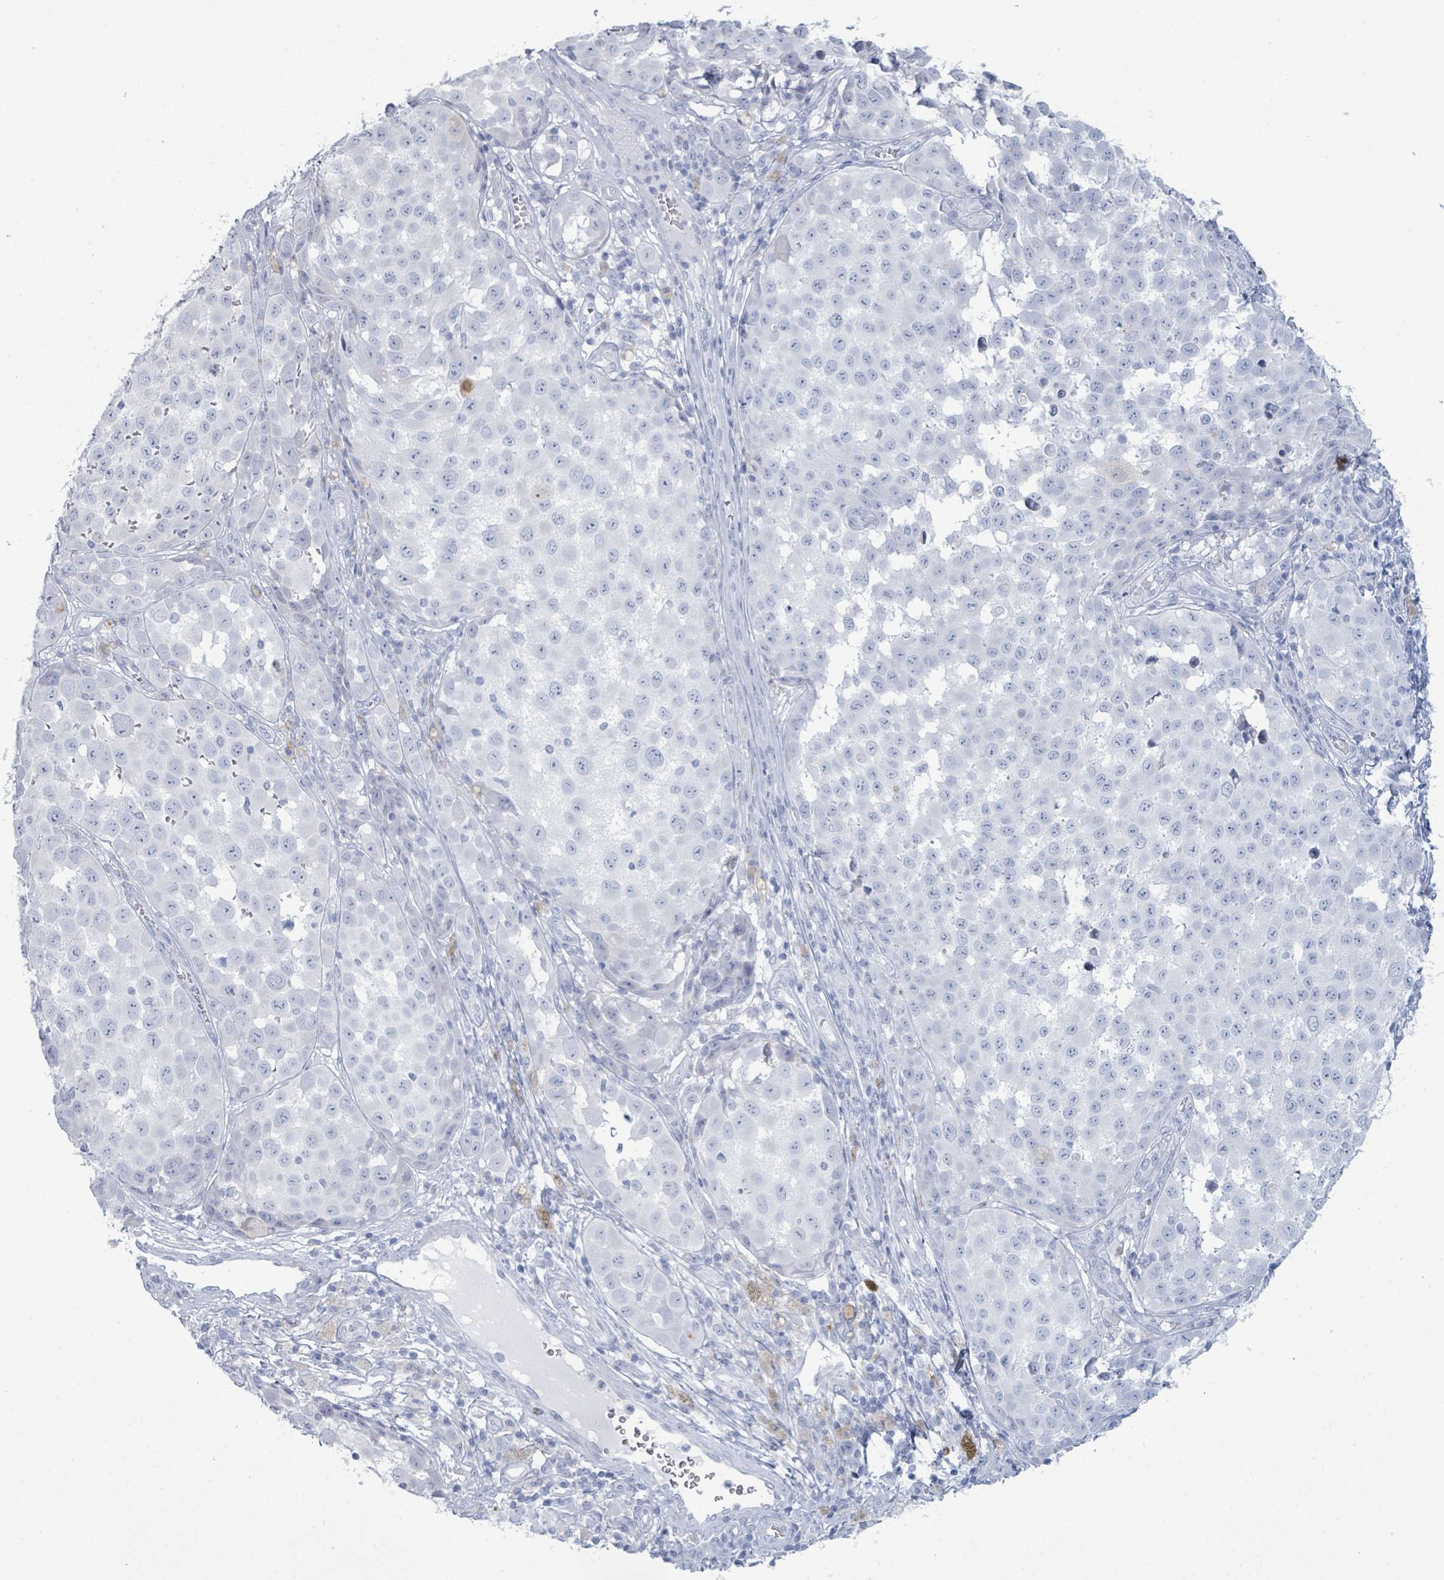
{"staining": {"intensity": "negative", "quantity": "none", "location": "none"}, "tissue": "melanoma", "cell_type": "Tumor cells", "image_type": "cancer", "snomed": [{"axis": "morphology", "description": "Malignant melanoma, NOS"}, {"axis": "topography", "description": "Skin"}], "caption": "The micrograph reveals no significant expression in tumor cells of malignant melanoma.", "gene": "PGA3", "patient": {"sex": "male", "age": 64}}